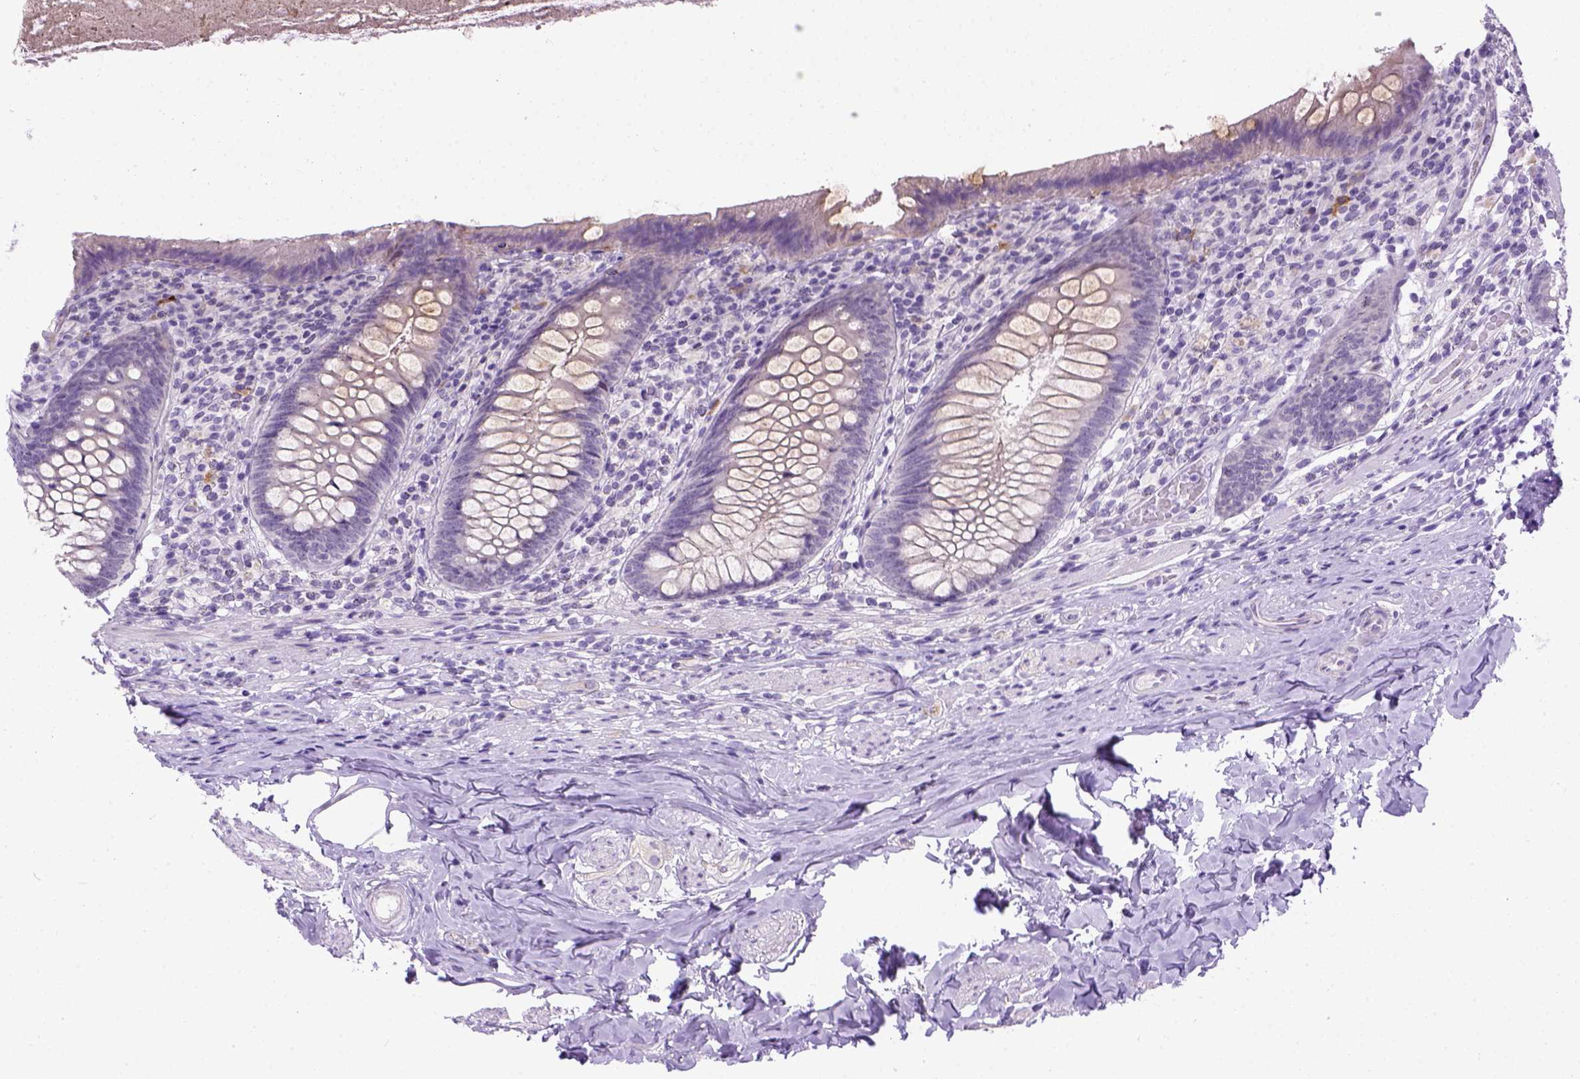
{"staining": {"intensity": "negative", "quantity": "none", "location": "none"}, "tissue": "appendix", "cell_type": "Glandular cells", "image_type": "normal", "snomed": [{"axis": "morphology", "description": "Normal tissue, NOS"}, {"axis": "topography", "description": "Appendix"}], "caption": "DAB immunohistochemical staining of unremarkable human appendix demonstrates no significant staining in glandular cells. Brightfield microscopy of immunohistochemistry (IHC) stained with DAB (brown) and hematoxylin (blue), captured at high magnification.", "gene": "FAM184B", "patient": {"sex": "male", "age": 47}}